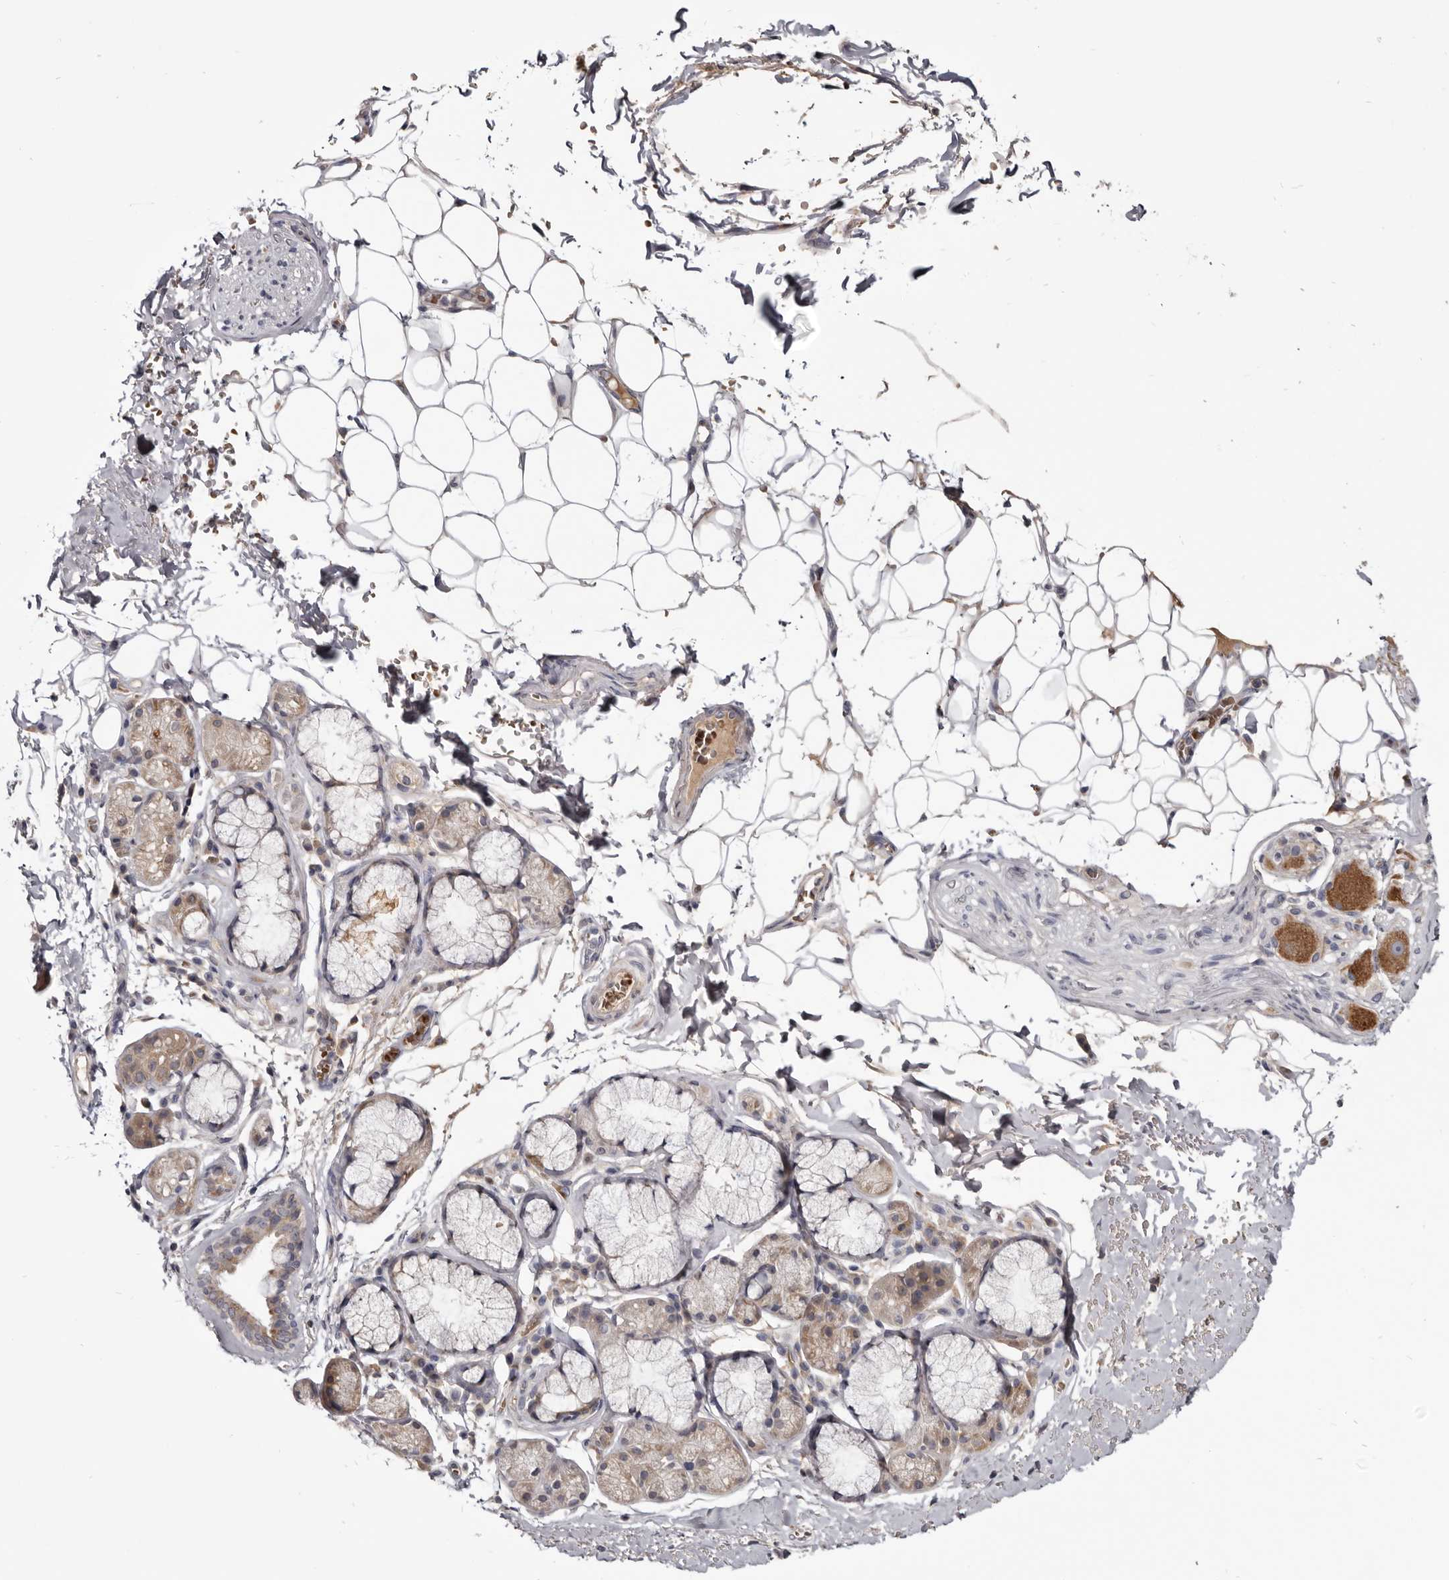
{"staining": {"intensity": "weak", "quantity": "<25%", "location": "cytoplasmic/membranous"}, "tissue": "bronchus", "cell_type": "Respiratory epithelial cells", "image_type": "normal", "snomed": [{"axis": "morphology", "description": "Normal tissue, NOS"}, {"axis": "topography", "description": "Cartilage tissue"}], "caption": "DAB (3,3'-diaminobenzidine) immunohistochemical staining of benign human bronchus shows no significant staining in respiratory epithelial cells.", "gene": "NENF", "patient": {"sex": "female", "age": 63}}